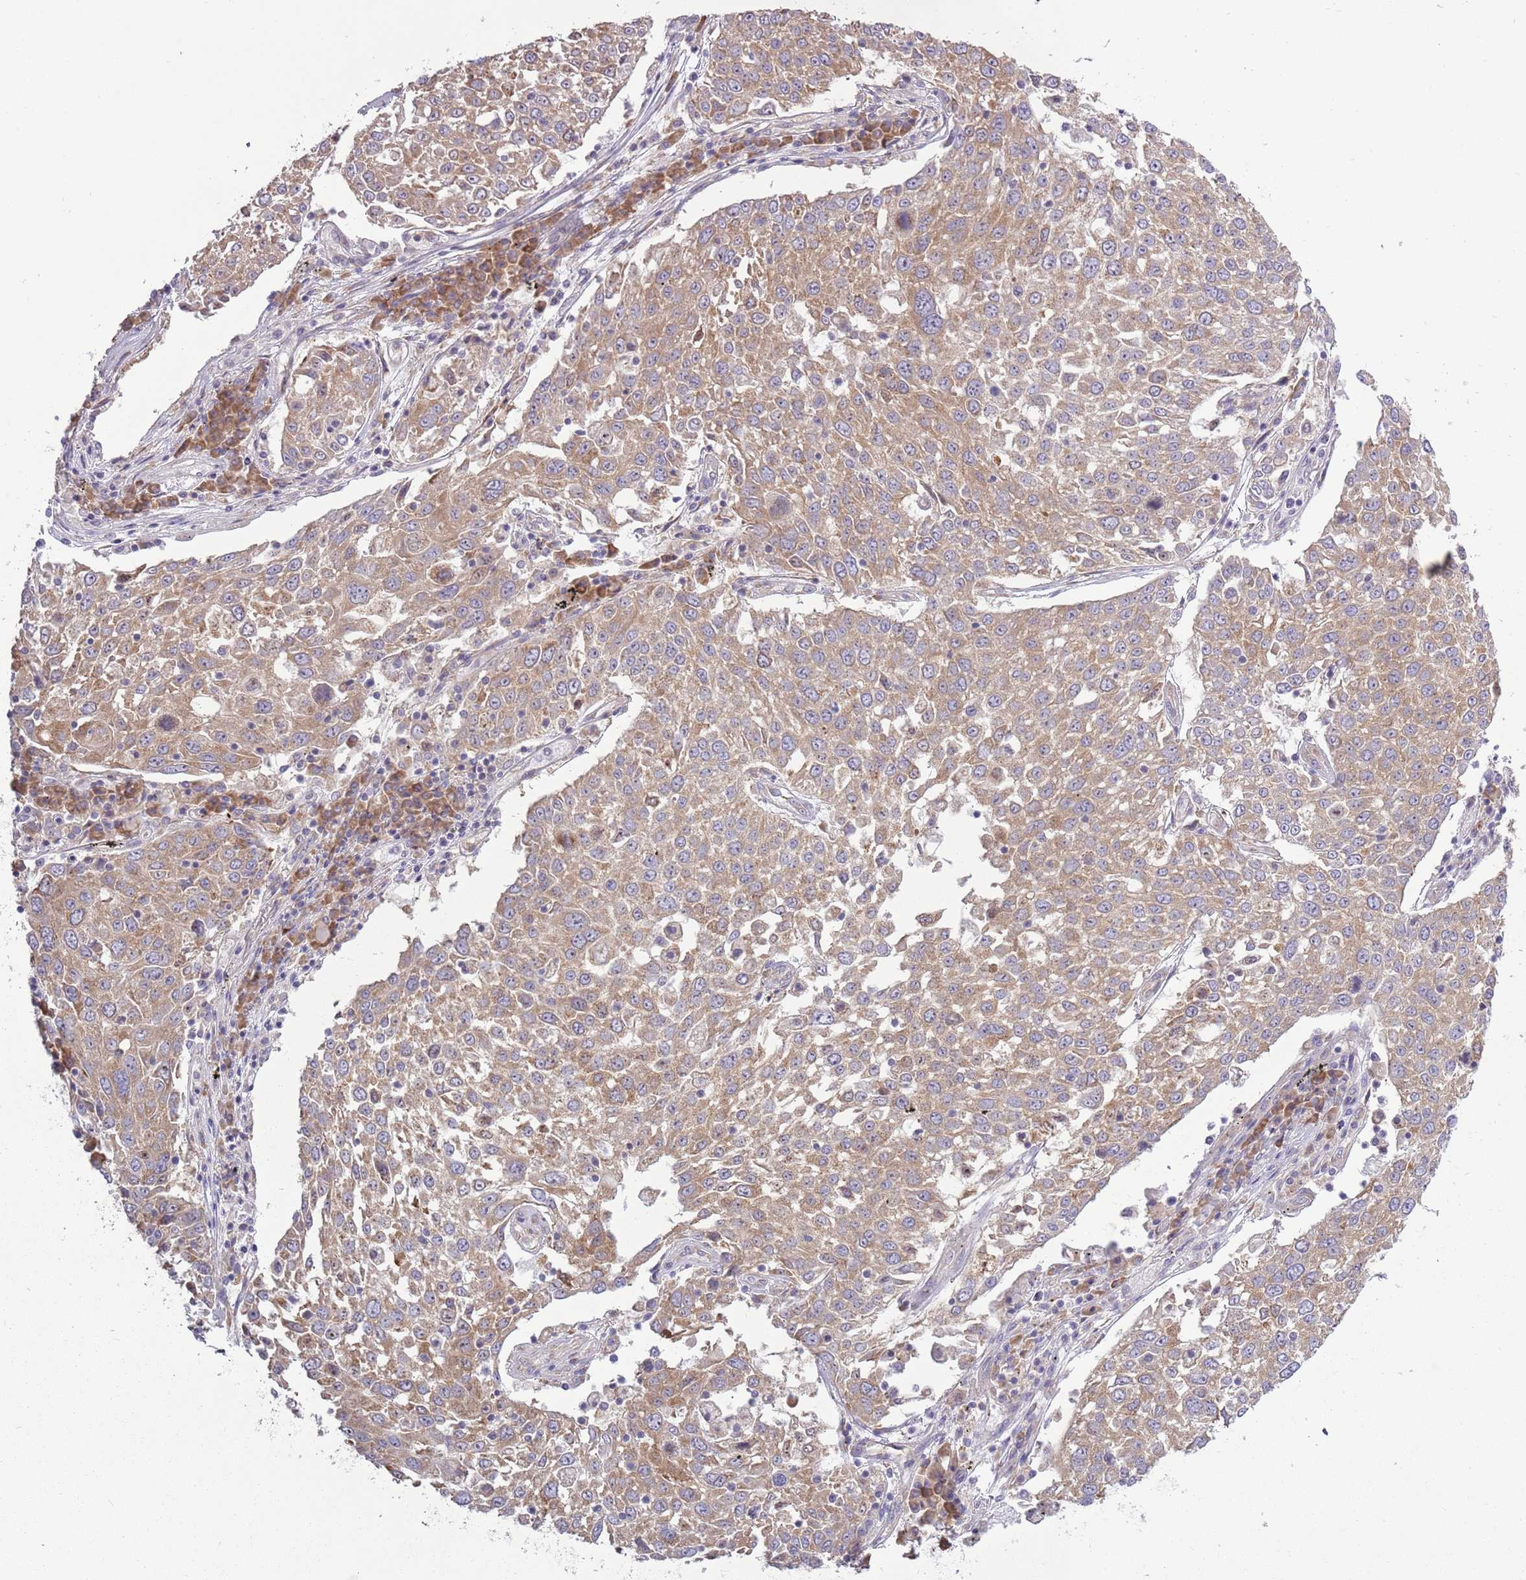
{"staining": {"intensity": "moderate", "quantity": ">75%", "location": "cytoplasmic/membranous"}, "tissue": "lung cancer", "cell_type": "Tumor cells", "image_type": "cancer", "snomed": [{"axis": "morphology", "description": "Squamous cell carcinoma, NOS"}, {"axis": "topography", "description": "Lung"}], "caption": "The micrograph reveals immunohistochemical staining of squamous cell carcinoma (lung). There is moderate cytoplasmic/membranous staining is seen in approximately >75% of tumor cells.", "gene": "RPL17-C18orf32", "patient": {"sex": "male", "age": 65}}